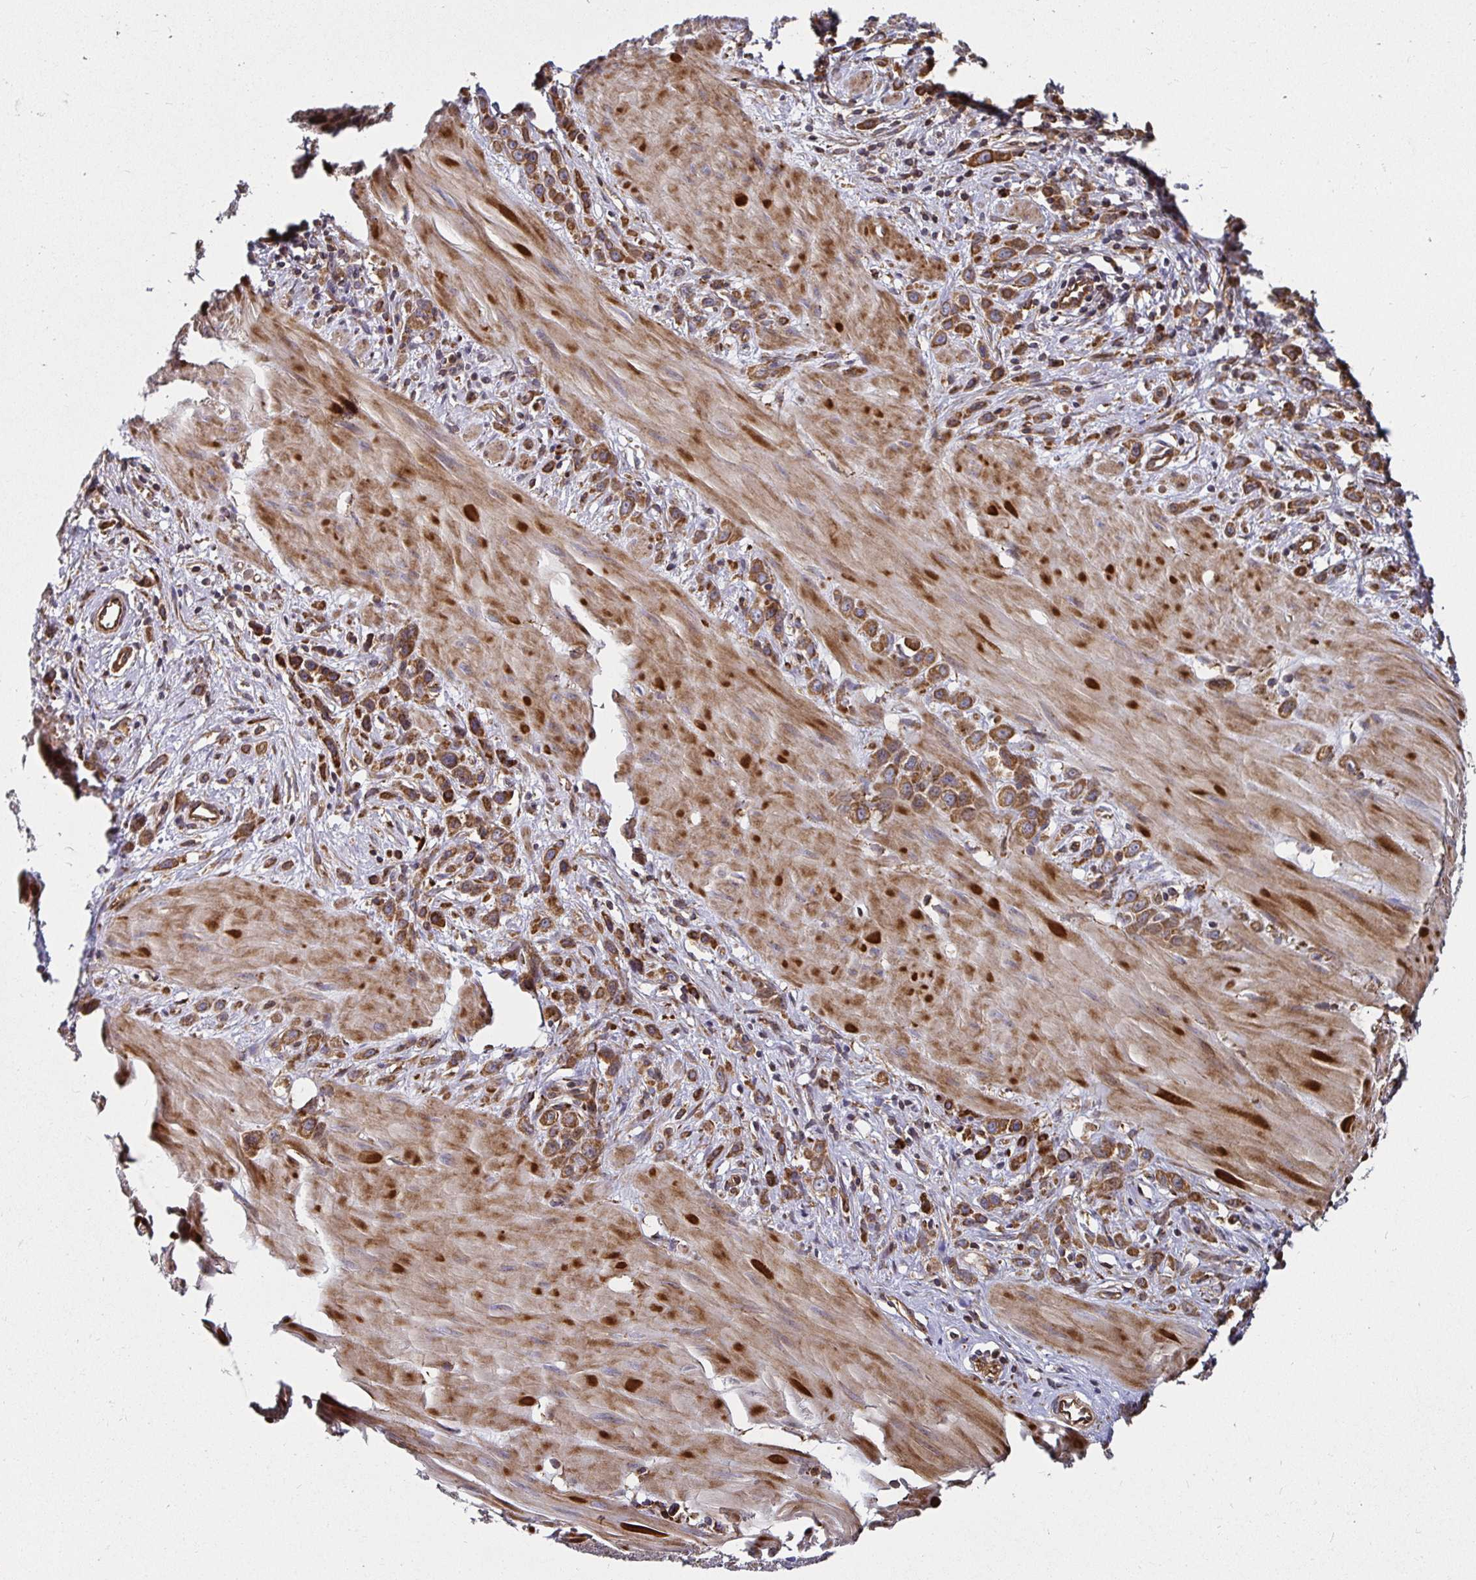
{"staining": {"intensity": "moderate", "quantity": ">75%", "location": "cytoplasmic/membranous"}, "tissue": "stomach cancer", "cell_type": "Tumor cells", "image_type": "cancer", "snomed": [{"axis": "morphology", "description": "Adenocarcinoma, NOS"}, {"axis": "topography", "description": "Stomach"}], "caption": "A brown stain labels moderate cytoplasmic/membranous staining of a protein in human stomach cancer tumor cells.", "gene": "SMYD3", "patient": {"sex": "male", "age": 47}}